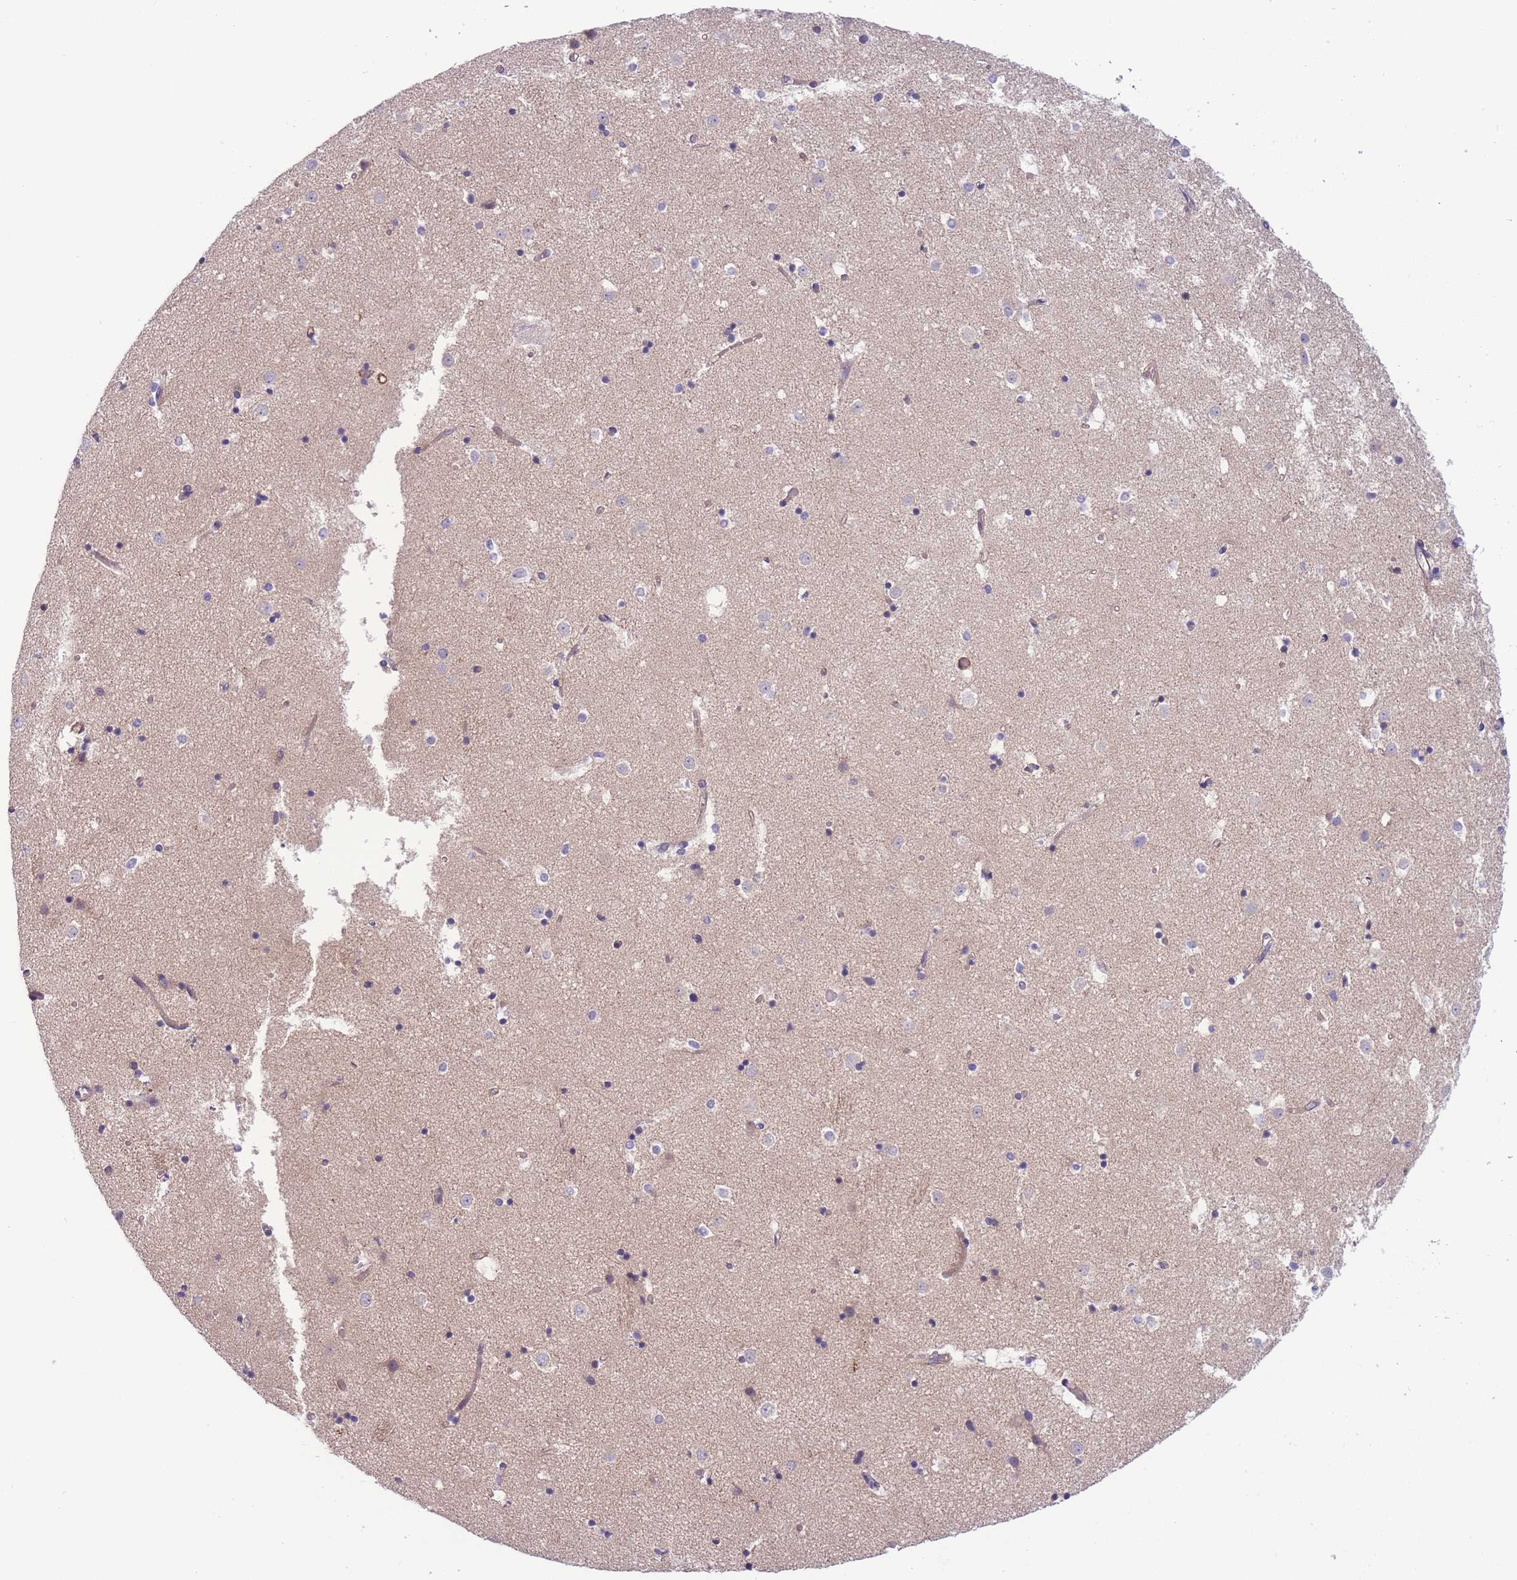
{"staining": {"intensity": "negative", "quantity": "none", "location": "none"}, "tissue": "caudate", "cell_type": "Glial cells", "image_type": "normal", "snomed": [{"axis": "morphology", "description": "Normal tissue, NOS"}, {"axis": "topography", "description": "Lateral ventricle wall"}], "caption": "This is an immunohistochemistry (IHC) histopathology image of unremarkable caudate. There is no positivity in glial cells.", "gene": "FAM124A", "patient": {"sex": "female", "age": 52}}